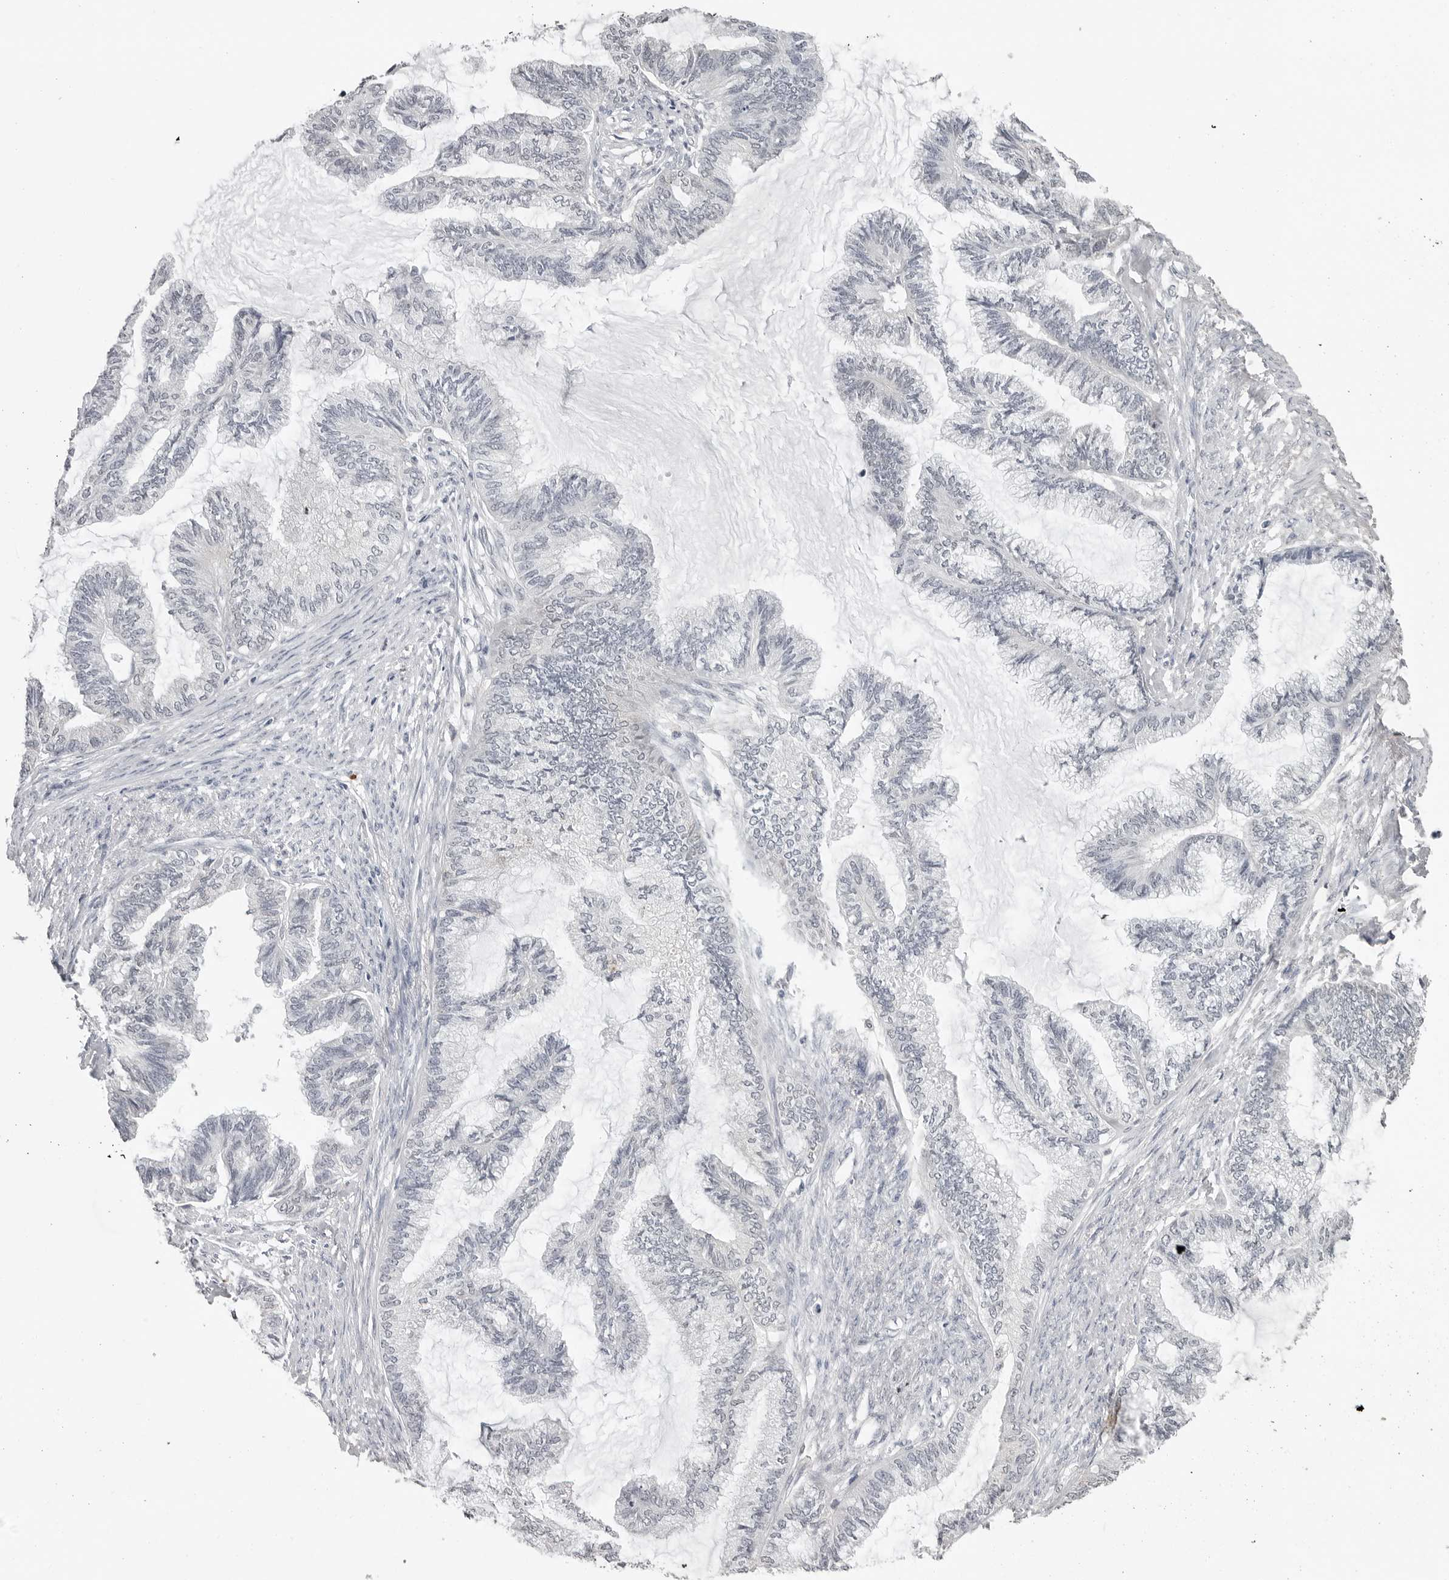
{"staining": {"intensity": "negative", "quantity": "none", "location": "none"}, "tissue": "endometrial cancer", "cell_type": "Tumor cells", "image_type": "cancer", "snomed": [{"axis": "morphology", "description": "Adenocarcinoma, NOS"}, {"axis": "topography", "description": "Endometrium"}], "caption": "Immunohistochemical staining of endometrial cancer demonstrates no significant expression in tumor cells.", "gene": "RRM1", "patient": {"sex": "female", "age": 86}}